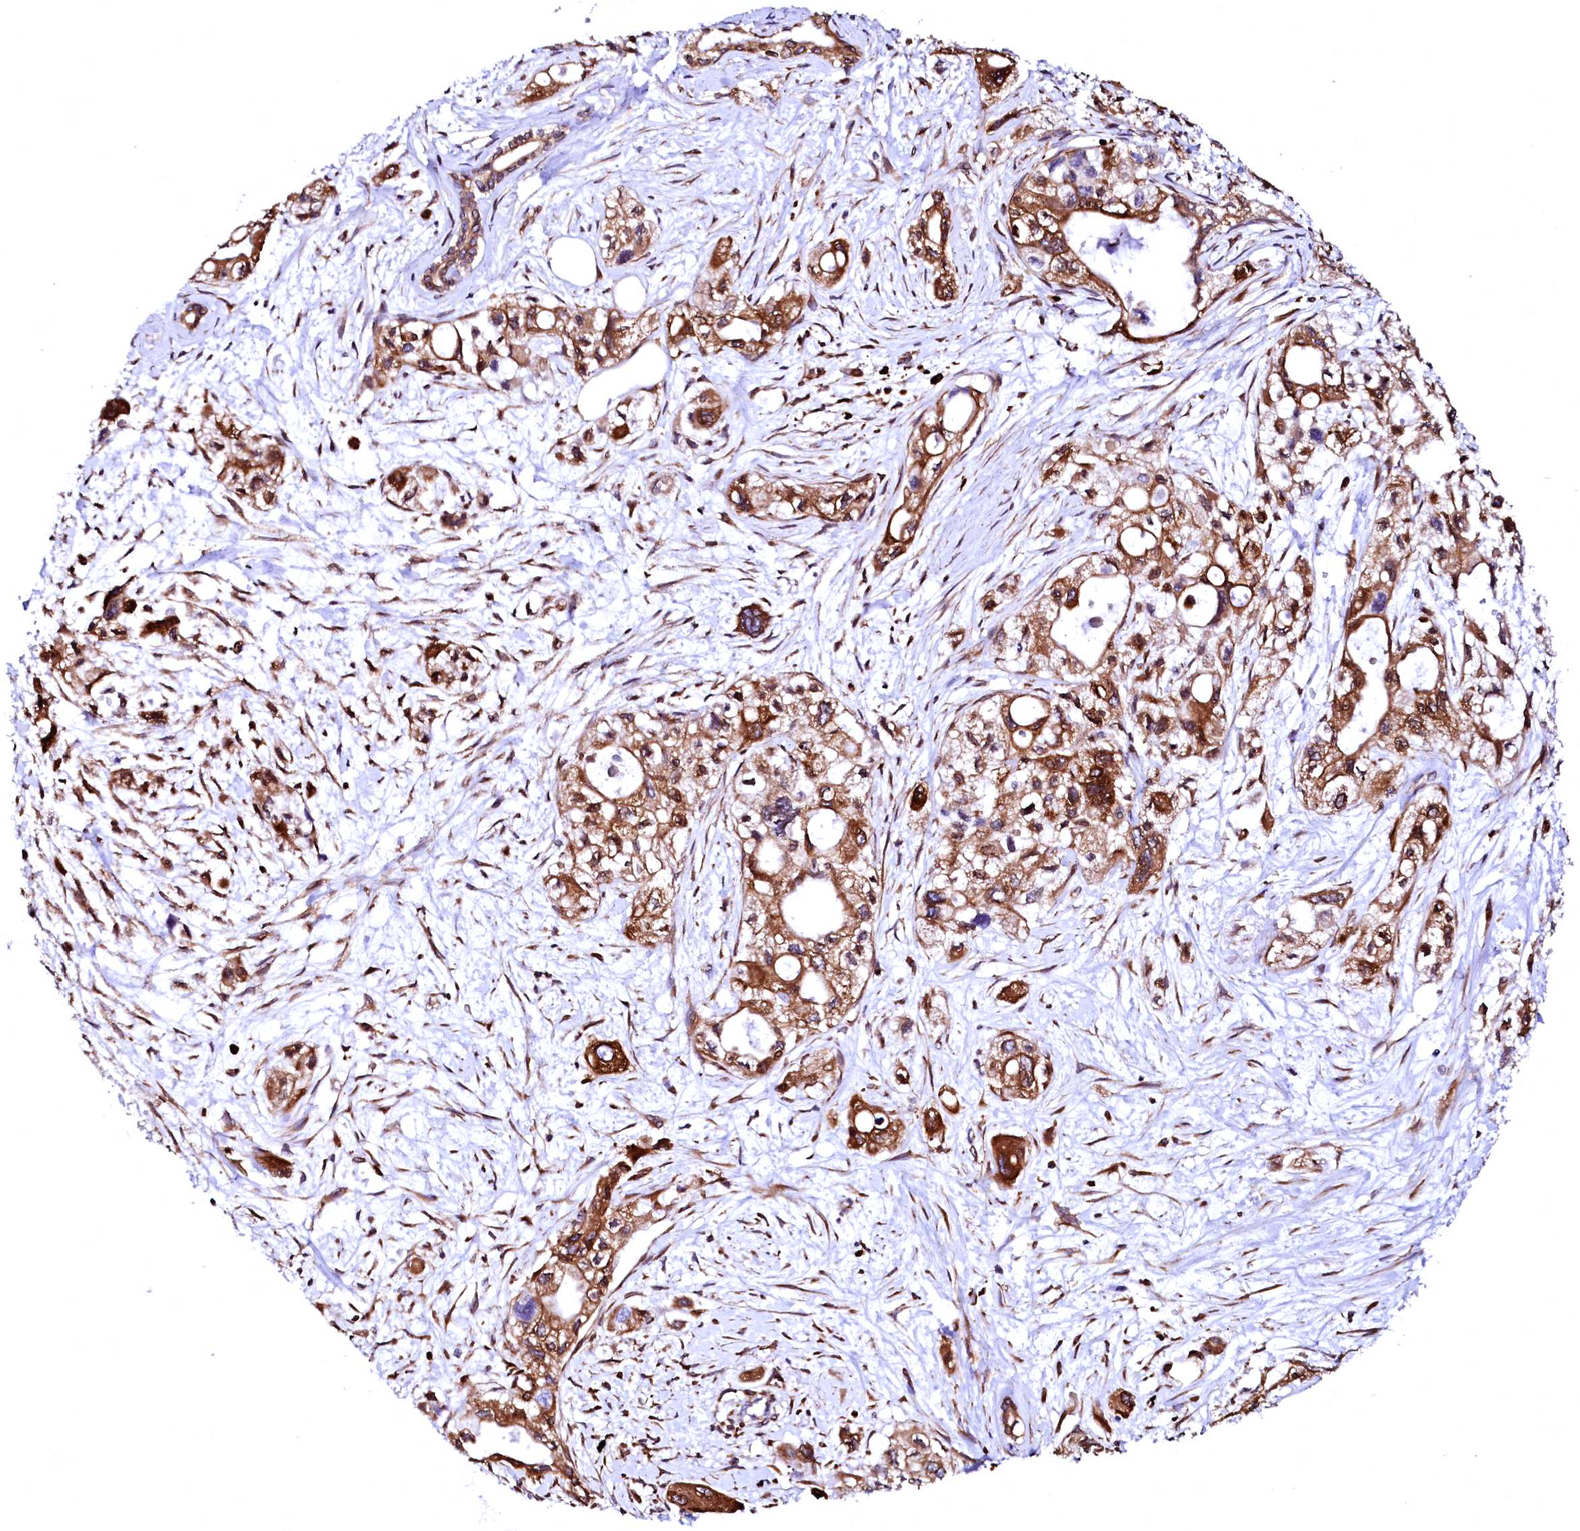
{"staining": {"intensity": "strong", "quantity": ">75%", "location": "cytoplasmic/membranous"}, "tissue": "pancreatic cancer", "cell_type": "Tumor cells", "image_type": "cancer", "snomed": [{"axis": "morphology", "description": "Adenocarcinoma, NOS"}, {"axis": "topography", "description": "Pancreas"}], "caption": "This is a histology image of immunohistochemistry (IHC) staining of pancreatic adenocarcinoma, which shows strong positivity in the cytoplasmic/membranous of tumor cells.", "gene": "DERL1", "patient": {"sex": "male", "age": 75}}